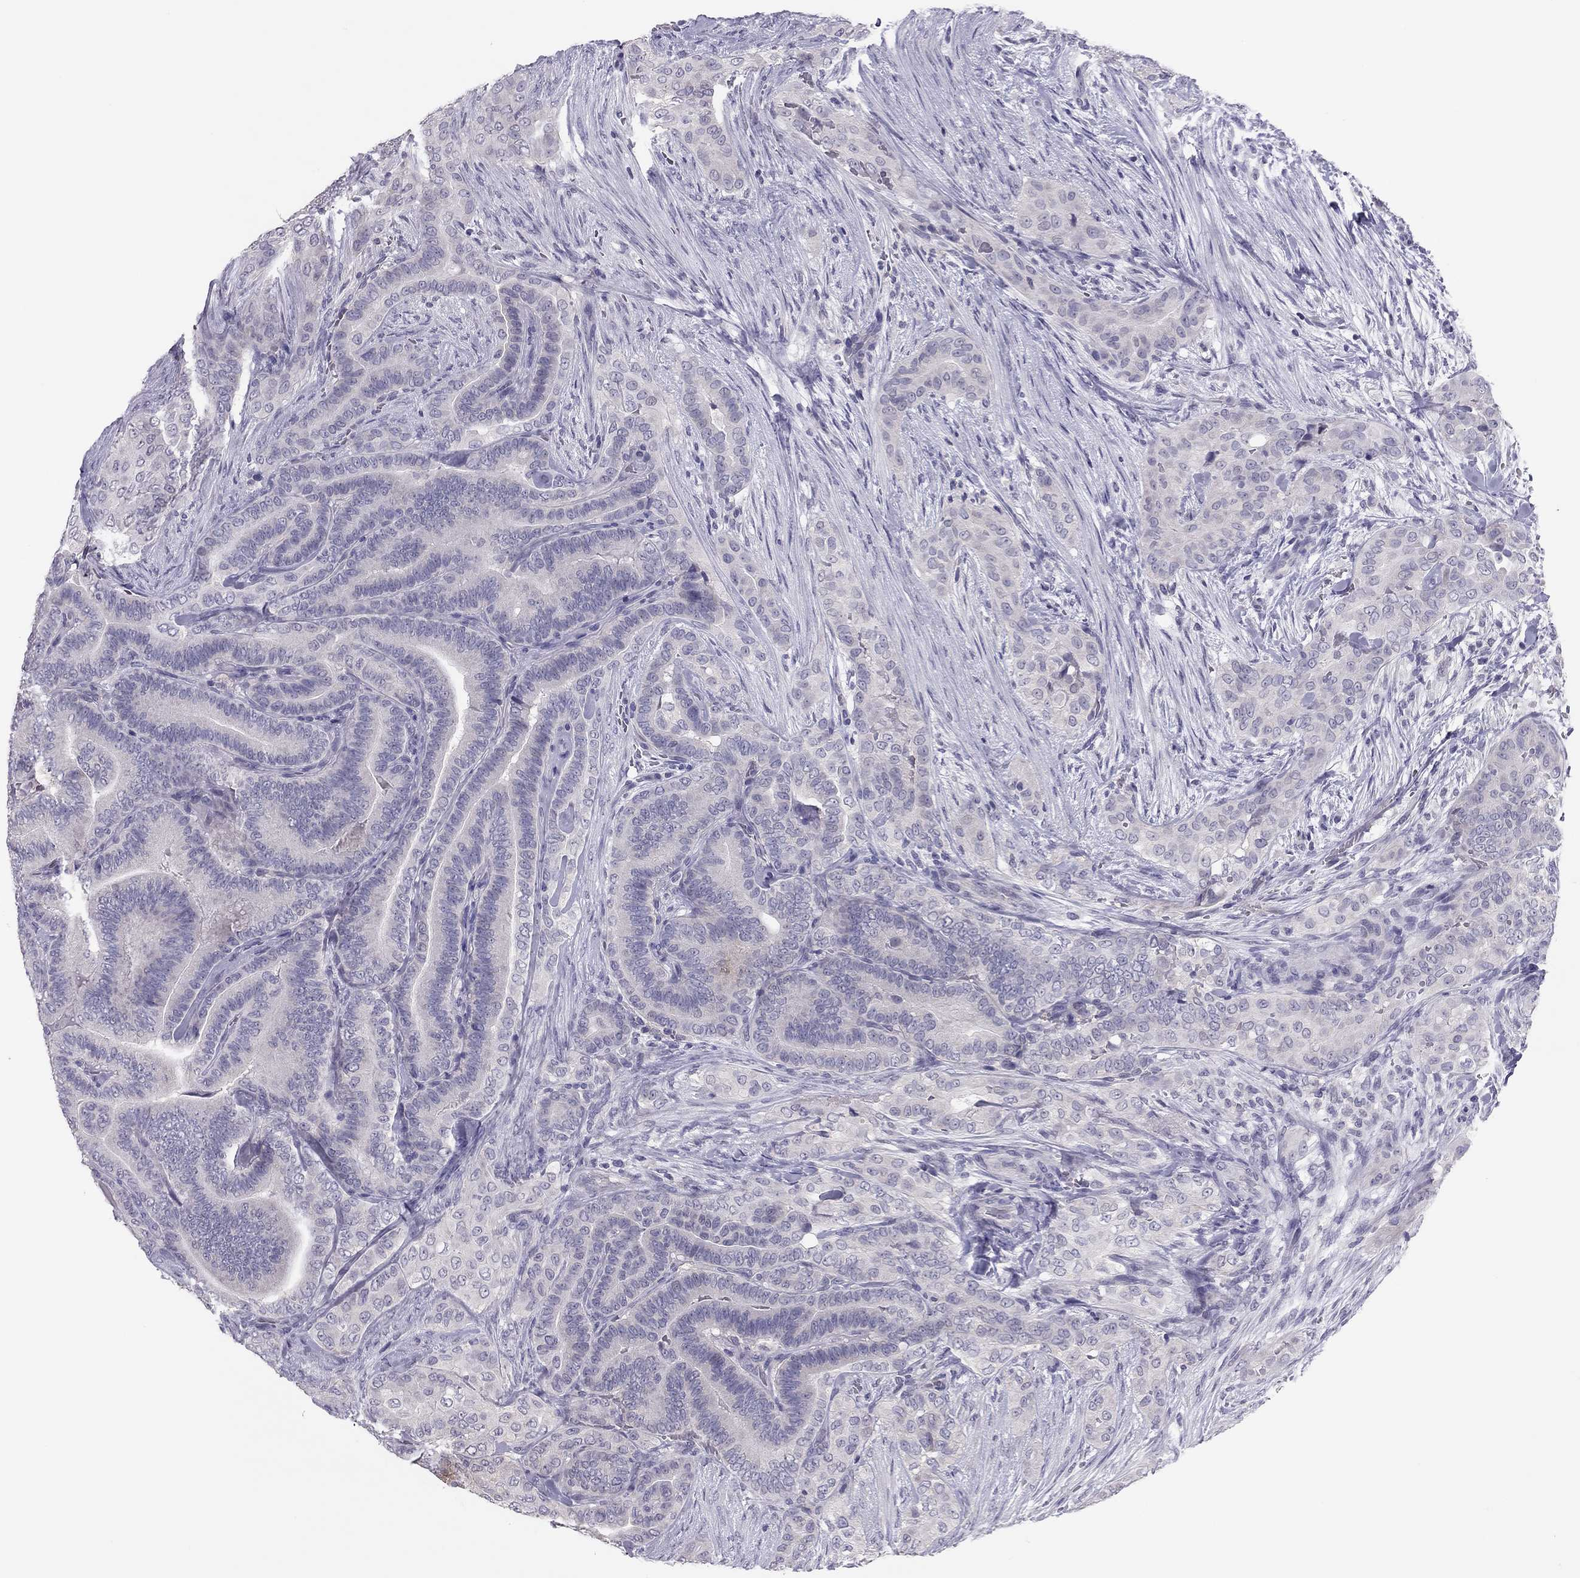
{"staining": {"intensity": "negative", "quantity": "none", "location": "none"}, "tissue": "thyroid cancer", "cell_type": "Tumor cells", "image_type": "cancer", "snomed": [{"axis": "morphology", "description": "Papillary adenocarcinoma, NOS"}, {"axis": "topography", "description": "Thyroid gland"}], "caption": "High power microscopy photomicrograph of an immunohistochemistry (IHC) histopathology image of thyroid cancer, revealing no significant positivity in tumor cells.", "gene": "ADORA2A", "patient": {"sex": "male", "age": 61}}